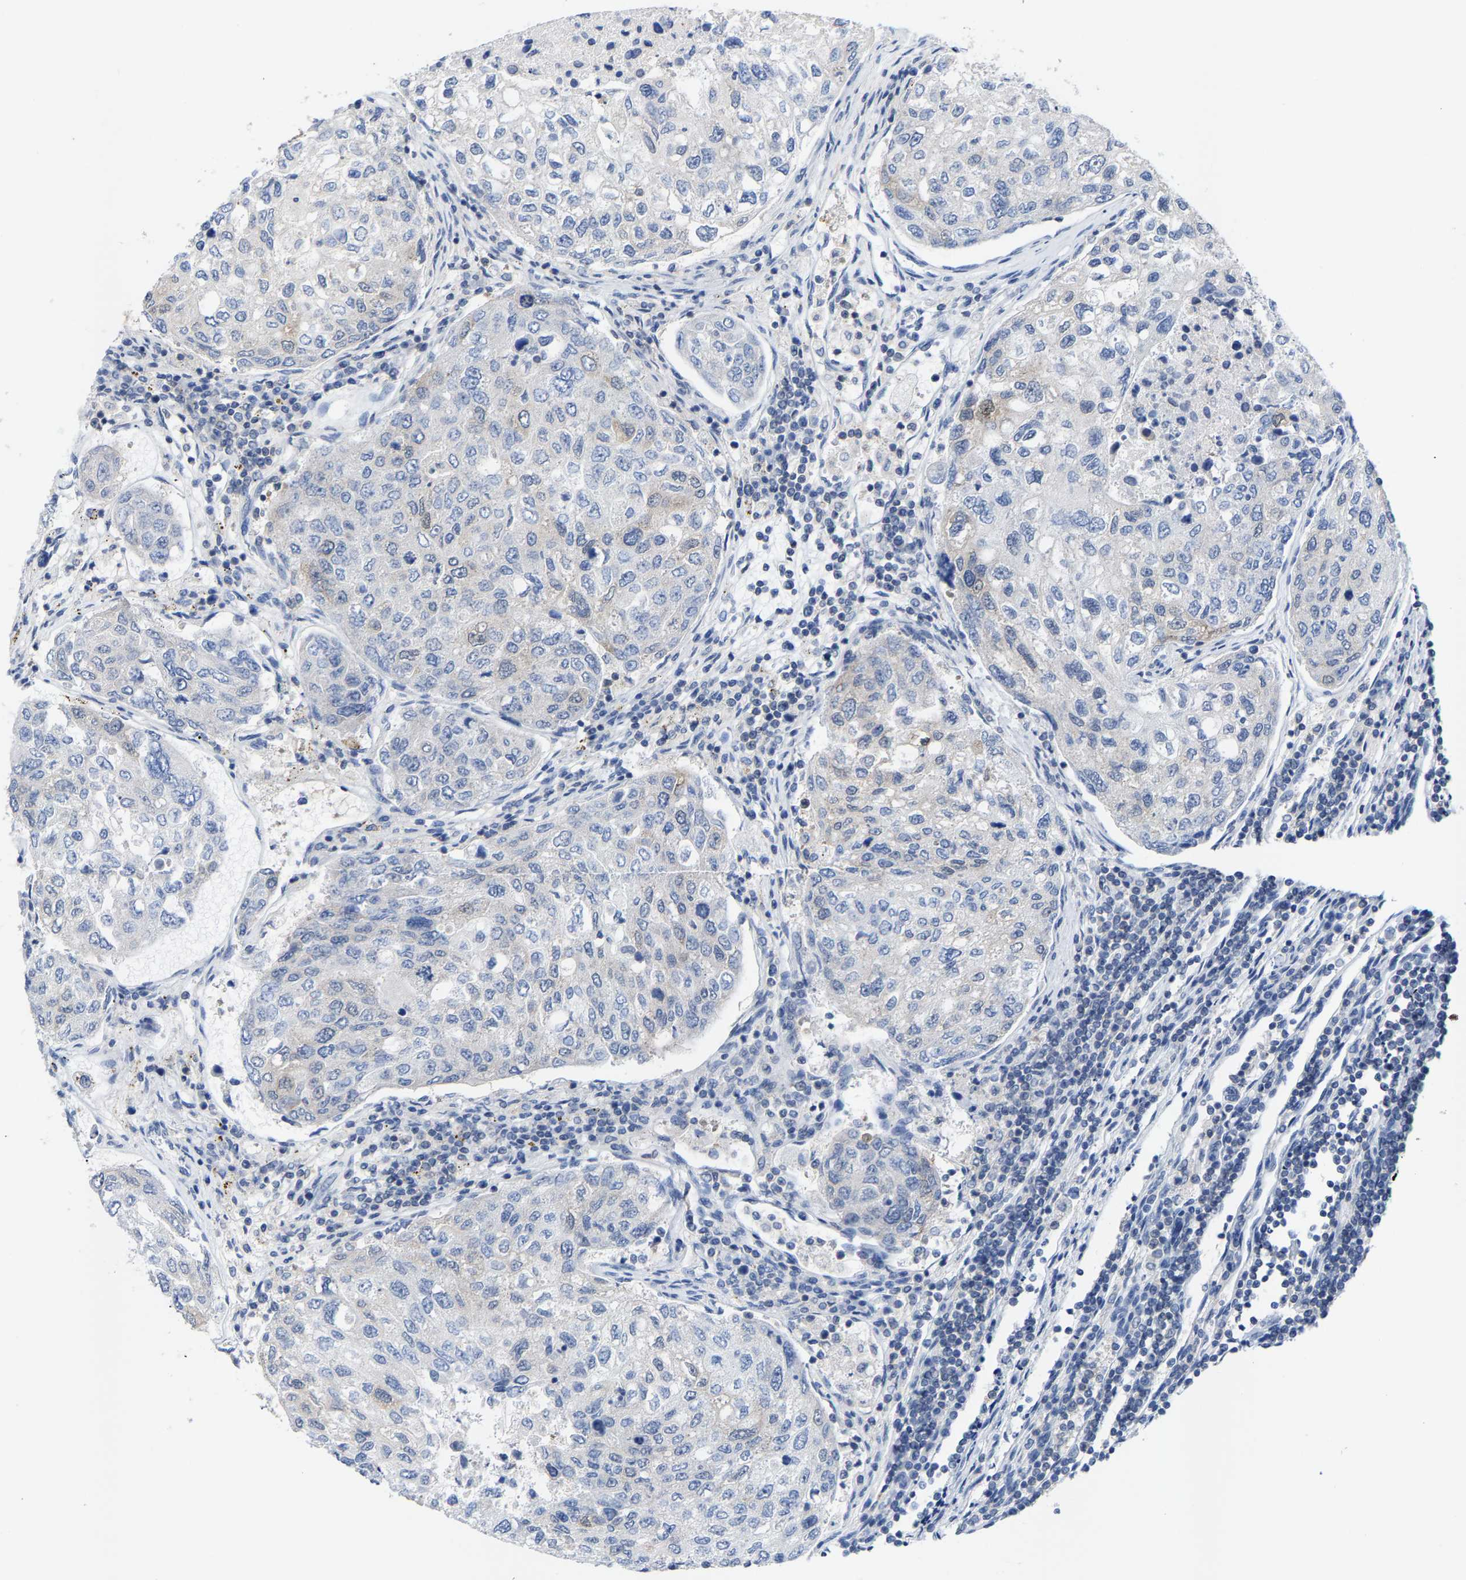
{"staining": {"intensity": "negative", "quantity": "none", "location": "none"}, "tissue": "urothelial cancer", "cell_type": "Tumor cells", "image_type": "cancer", "snomed": [{"axis": "morphology", "description": "Urothelial carcinoma, High grade"}, {"axis": "topography", "description": "Lymph node"}, {"axis": "topography", "description": "Urinary bladder"}], "caption": "Photomicrograph shows no protein expression in tumor cells of high-grade urothelial carcinoma tissue.", "gene": "FGD3", "patient": {"sex": "male", "age": 51}}